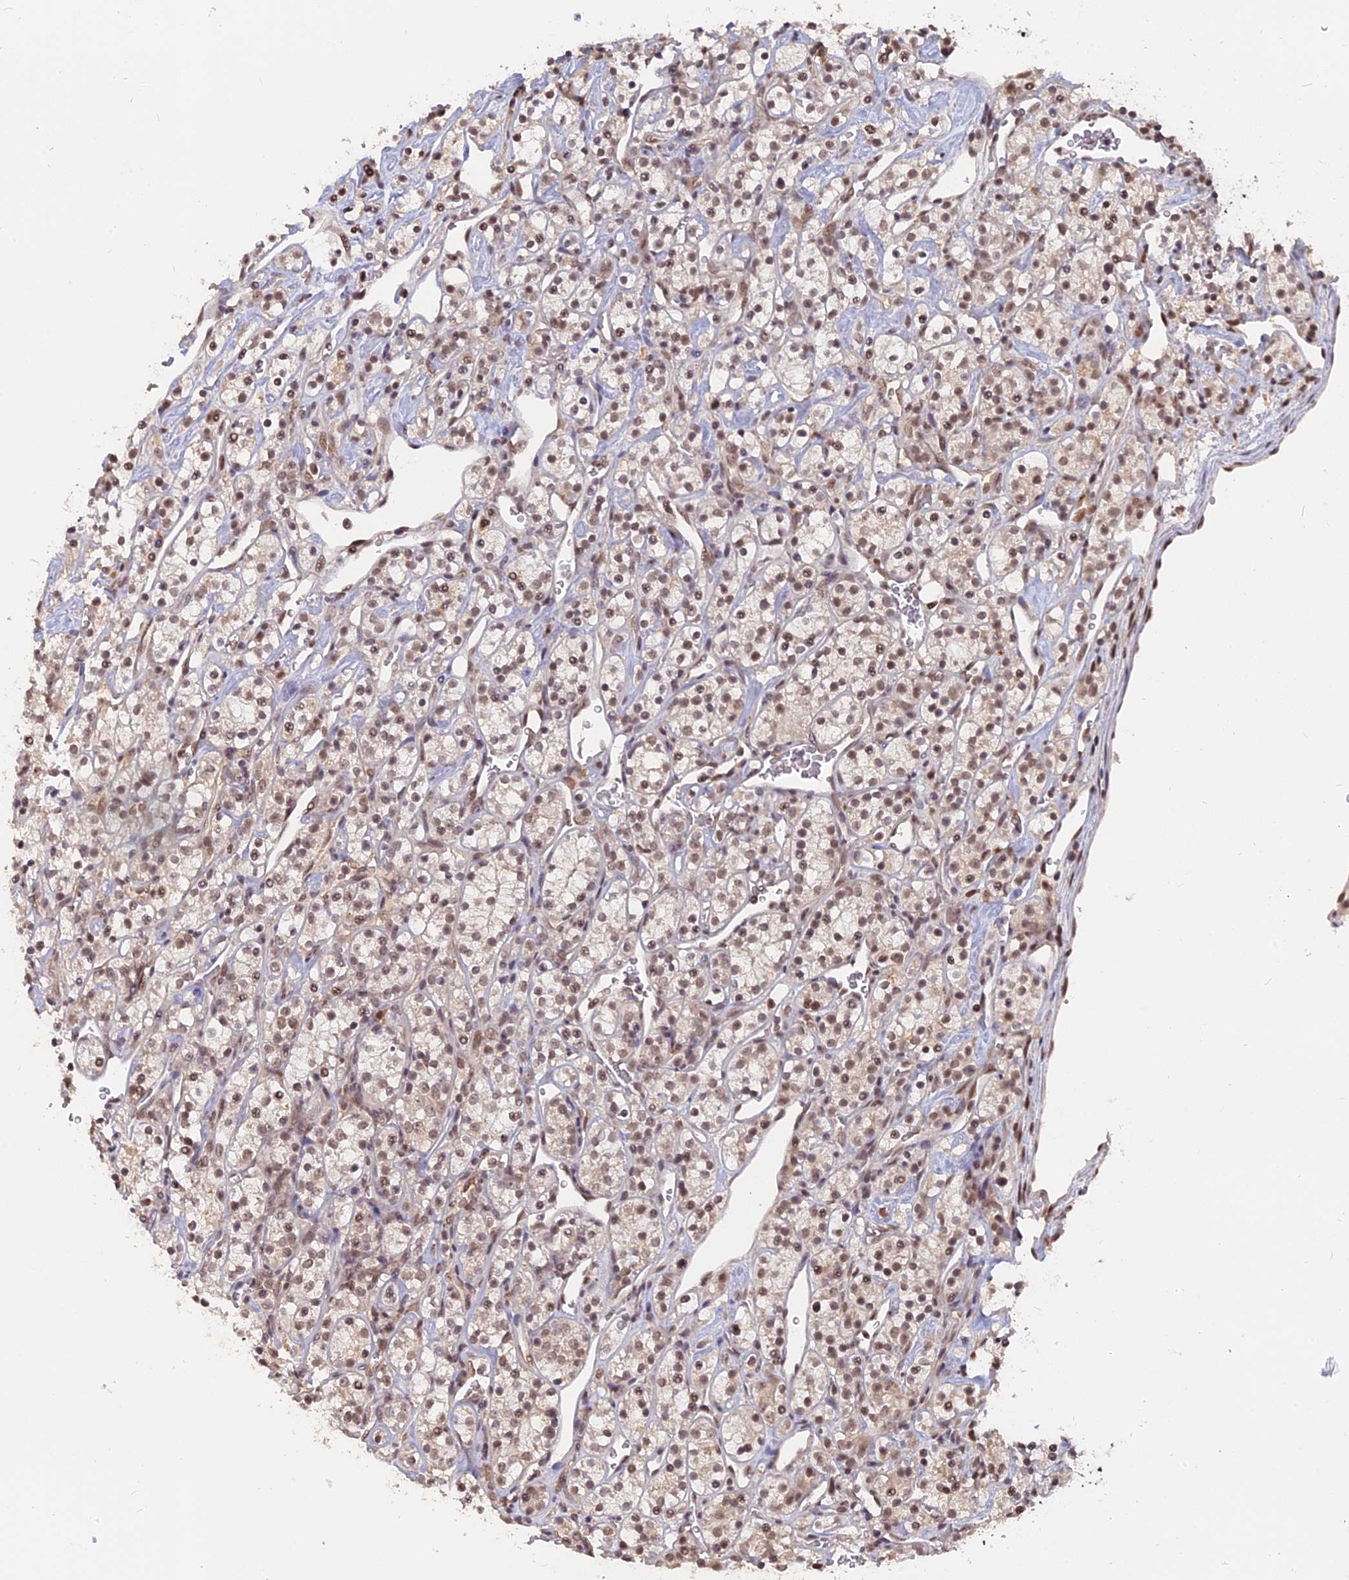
{"staining": {"intensity": "moderate", "quantity": ">75%", "location": "nuclear"}, "tissue": "renal cancer", "cell_type": "Tumor cells", "image_type": "cancer", "snomed": [{"axis": "morphology", "description": "Adenocarcinoma, NOS"}, {"axis": "topography", "description": "Kidney"}], "caption": "The histopathology image displays staining of renal cancer (adenocarcinoma), revealing moderate nuclear protein staining (brown color) within tumor cells.", "gene": "NR1H3", "patient": {"sex": "male", "age": 77}}